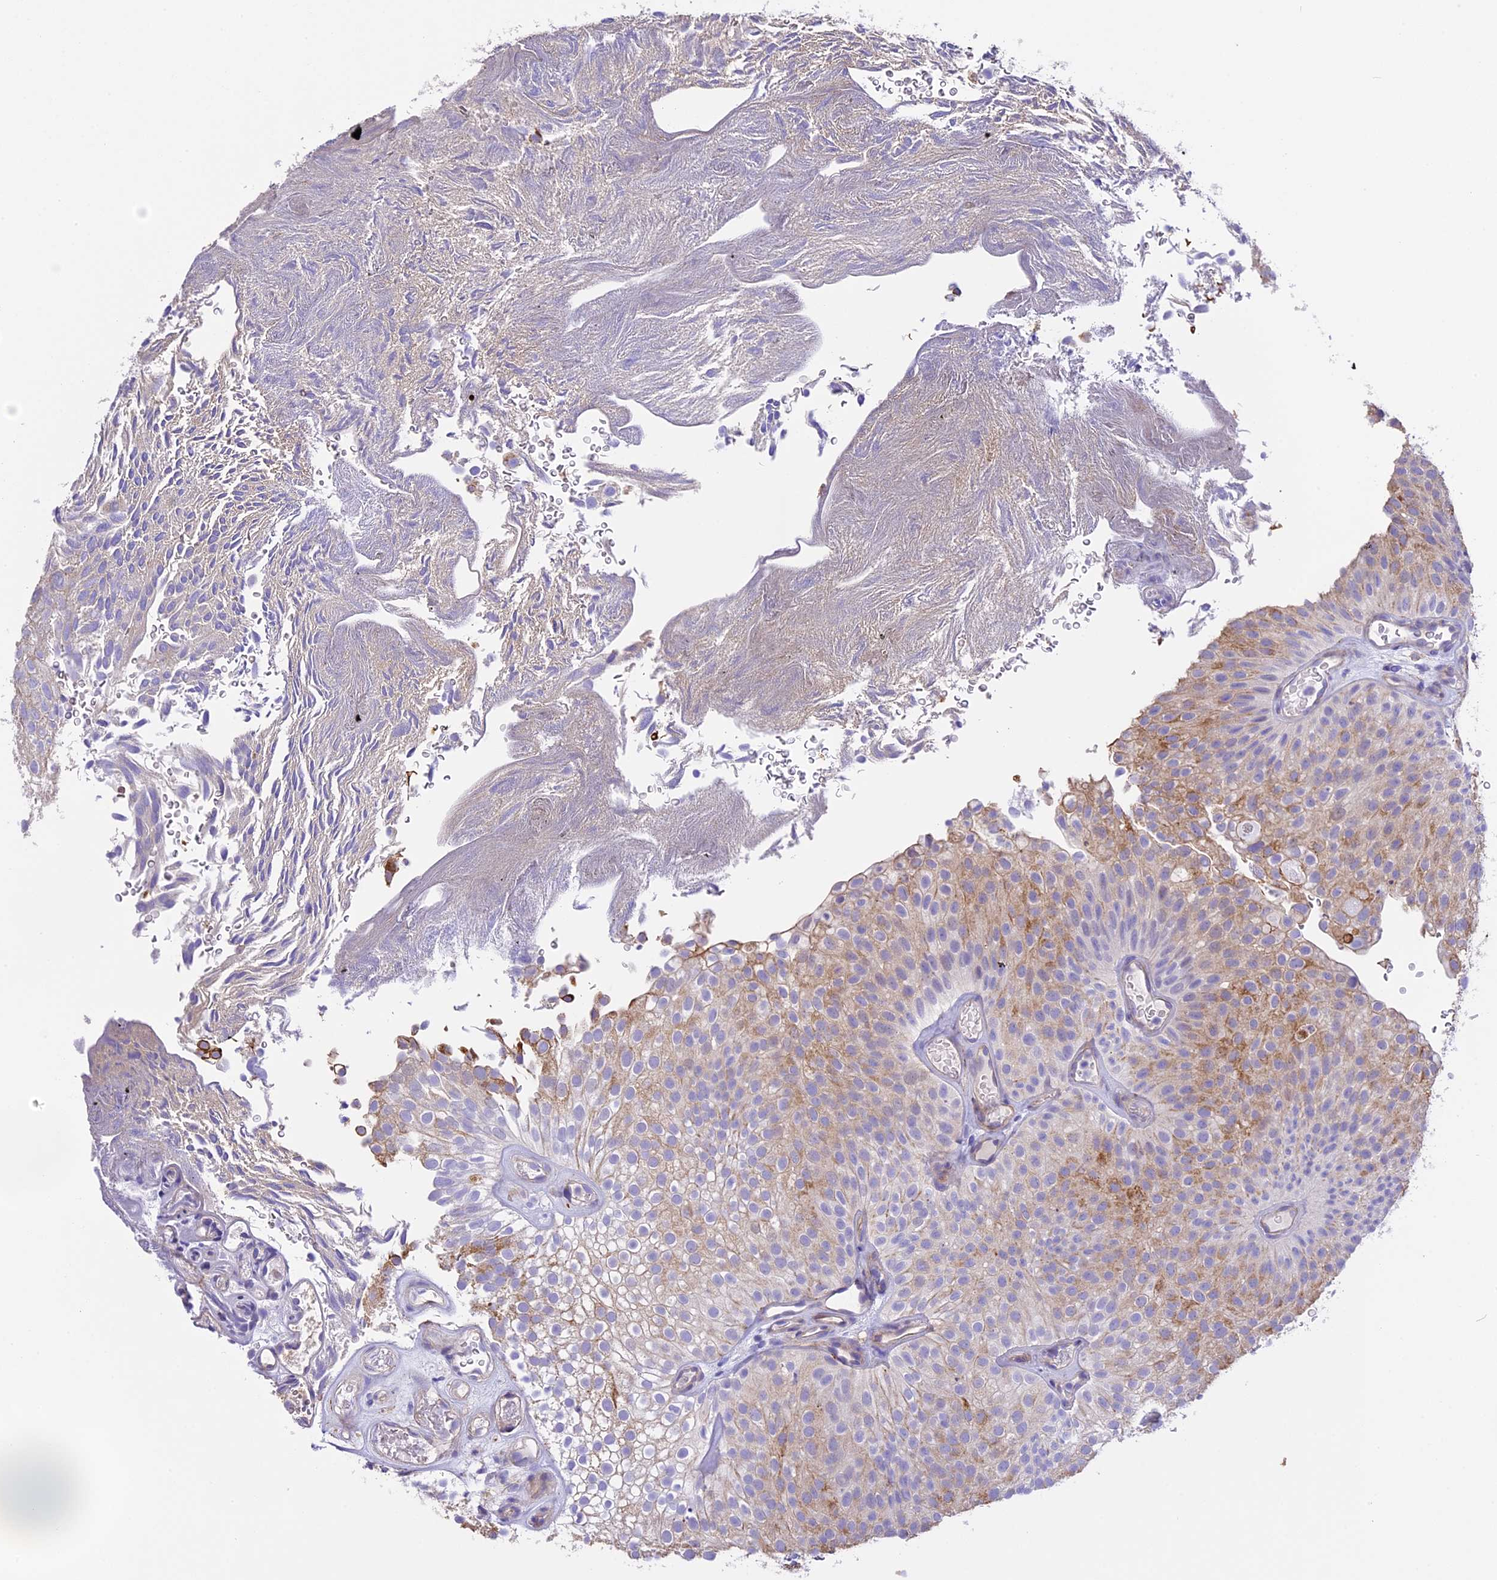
{"staining": {"intensity": "moderate", "quantity": "<25%", "location": "cytoplasmic/membranous"}, "tissue": "urothelial cancer", "cell_type": "Tumor cells", "image_type": "cancer", "snomed": [{"axis": "morphology", "description": "Urothelial carcinoma, Low grade"}, {"axis": "topography", "description": "Urinary bladder"}], "caption": "An IHC micrograph of tumor tissue is shown. Protein staining in brown labels moderate cytoplasmic/membranous positivity in urothelial carcinoma (low-grade) within tumor cells. (Brightfield microscopy of DAB IHC at high magnification).", "gene": "NOD2", "patient": {"sex": "male", "age": 78}}